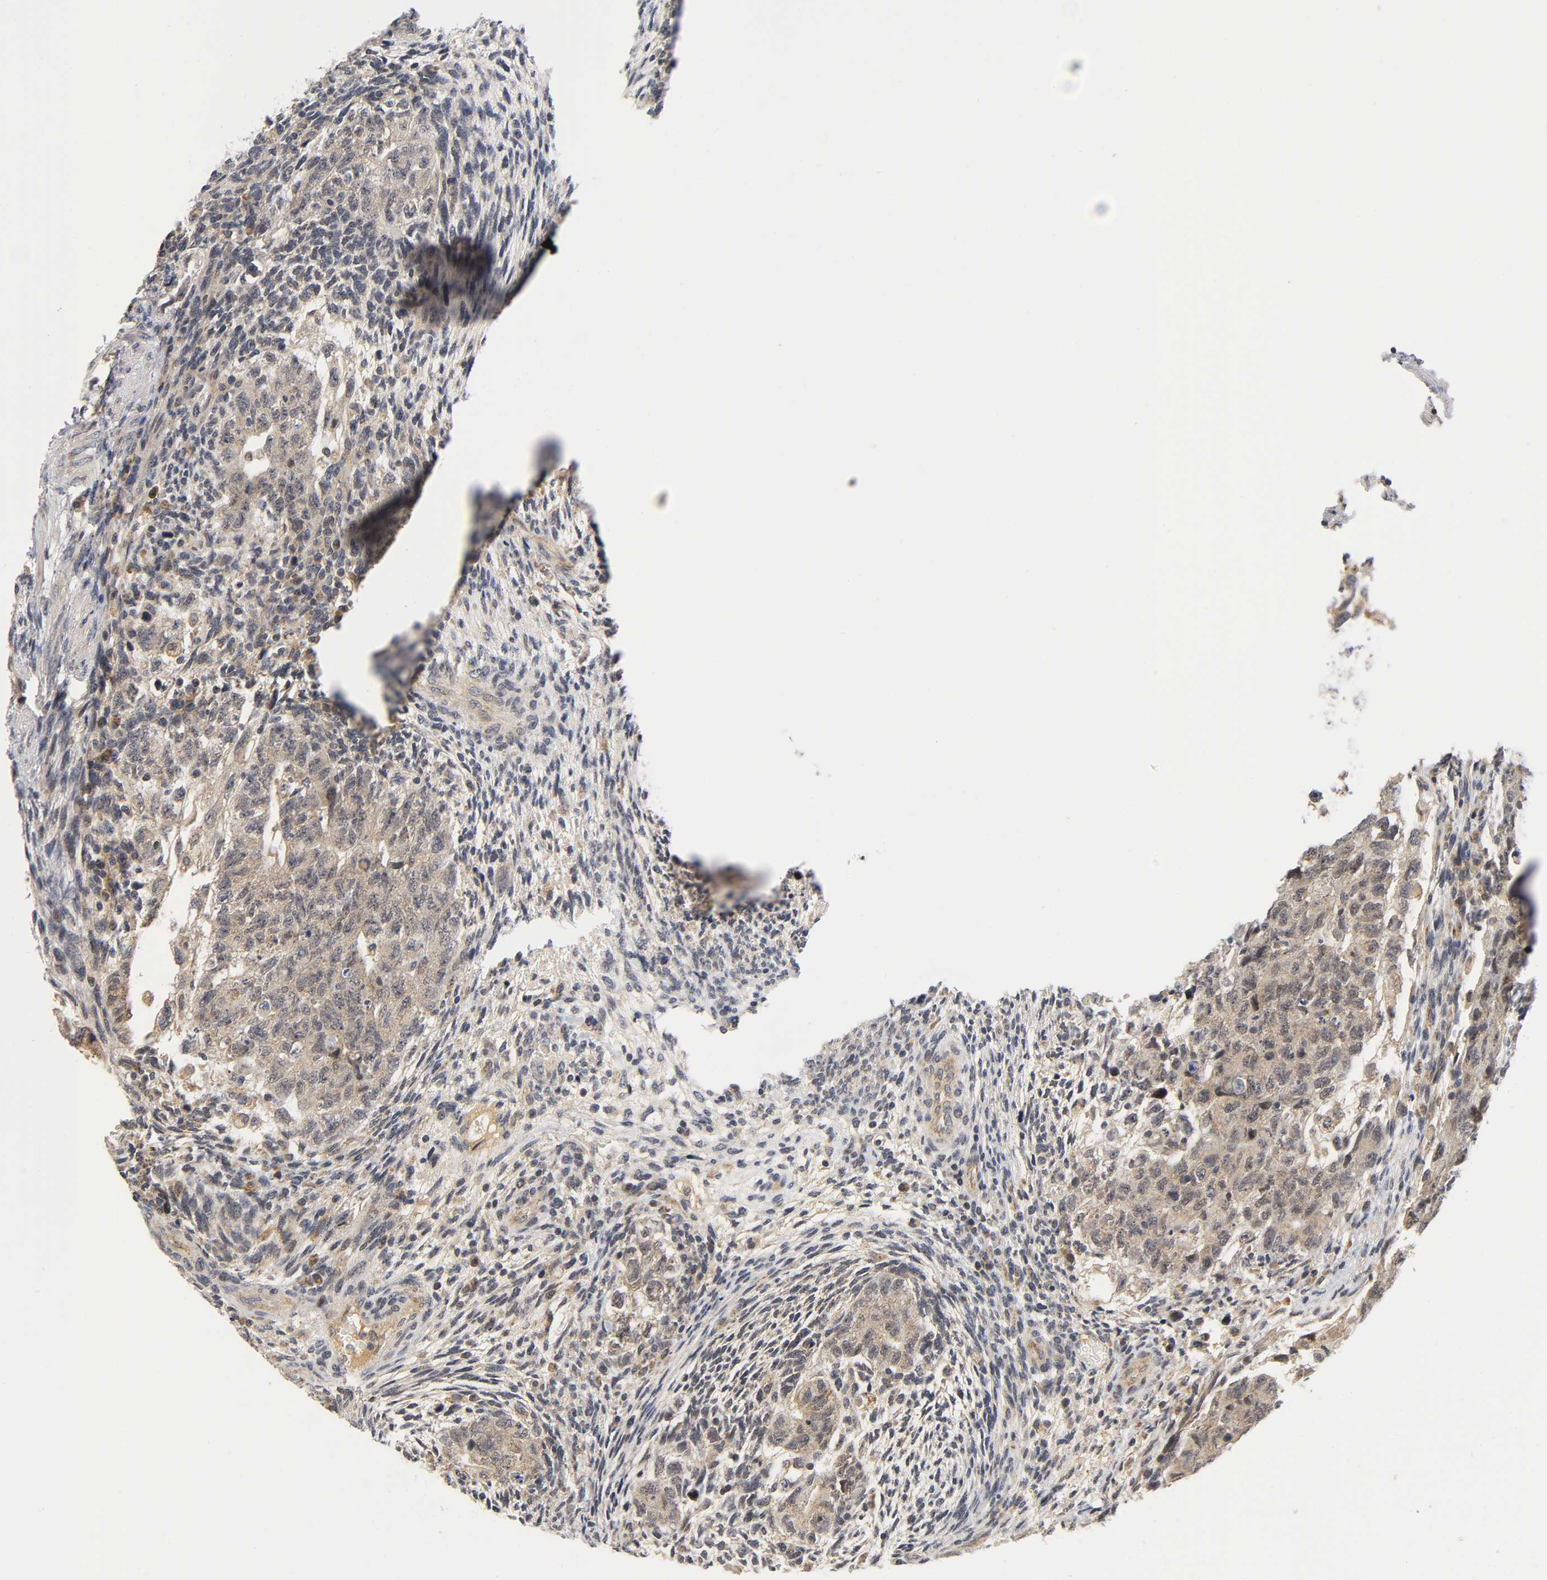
{"staining": {"intensity": "weak", "quantity": ">75%", "location": "cytoplasmic/membranous"}, "tissue": "testis cancer", "cell_type": "Tumor cells", "image_type": "cancer", "snomed": [{"axis": "morphology", "description": "Normal tissue, NOS"}, {"axis": "morphology", "description": "Carcinoma, Embryonal, NOS"}, {"axis": "topography", "description": "Testis"}], "caption": "Weak cytoplasmic/membranous staining for a protein is seen in about >75% of tumor cells of testis cancer using immunohistochemistry (IHC).", "gene": "NRP1", "patient": {"sex": "male", "age": 36}}